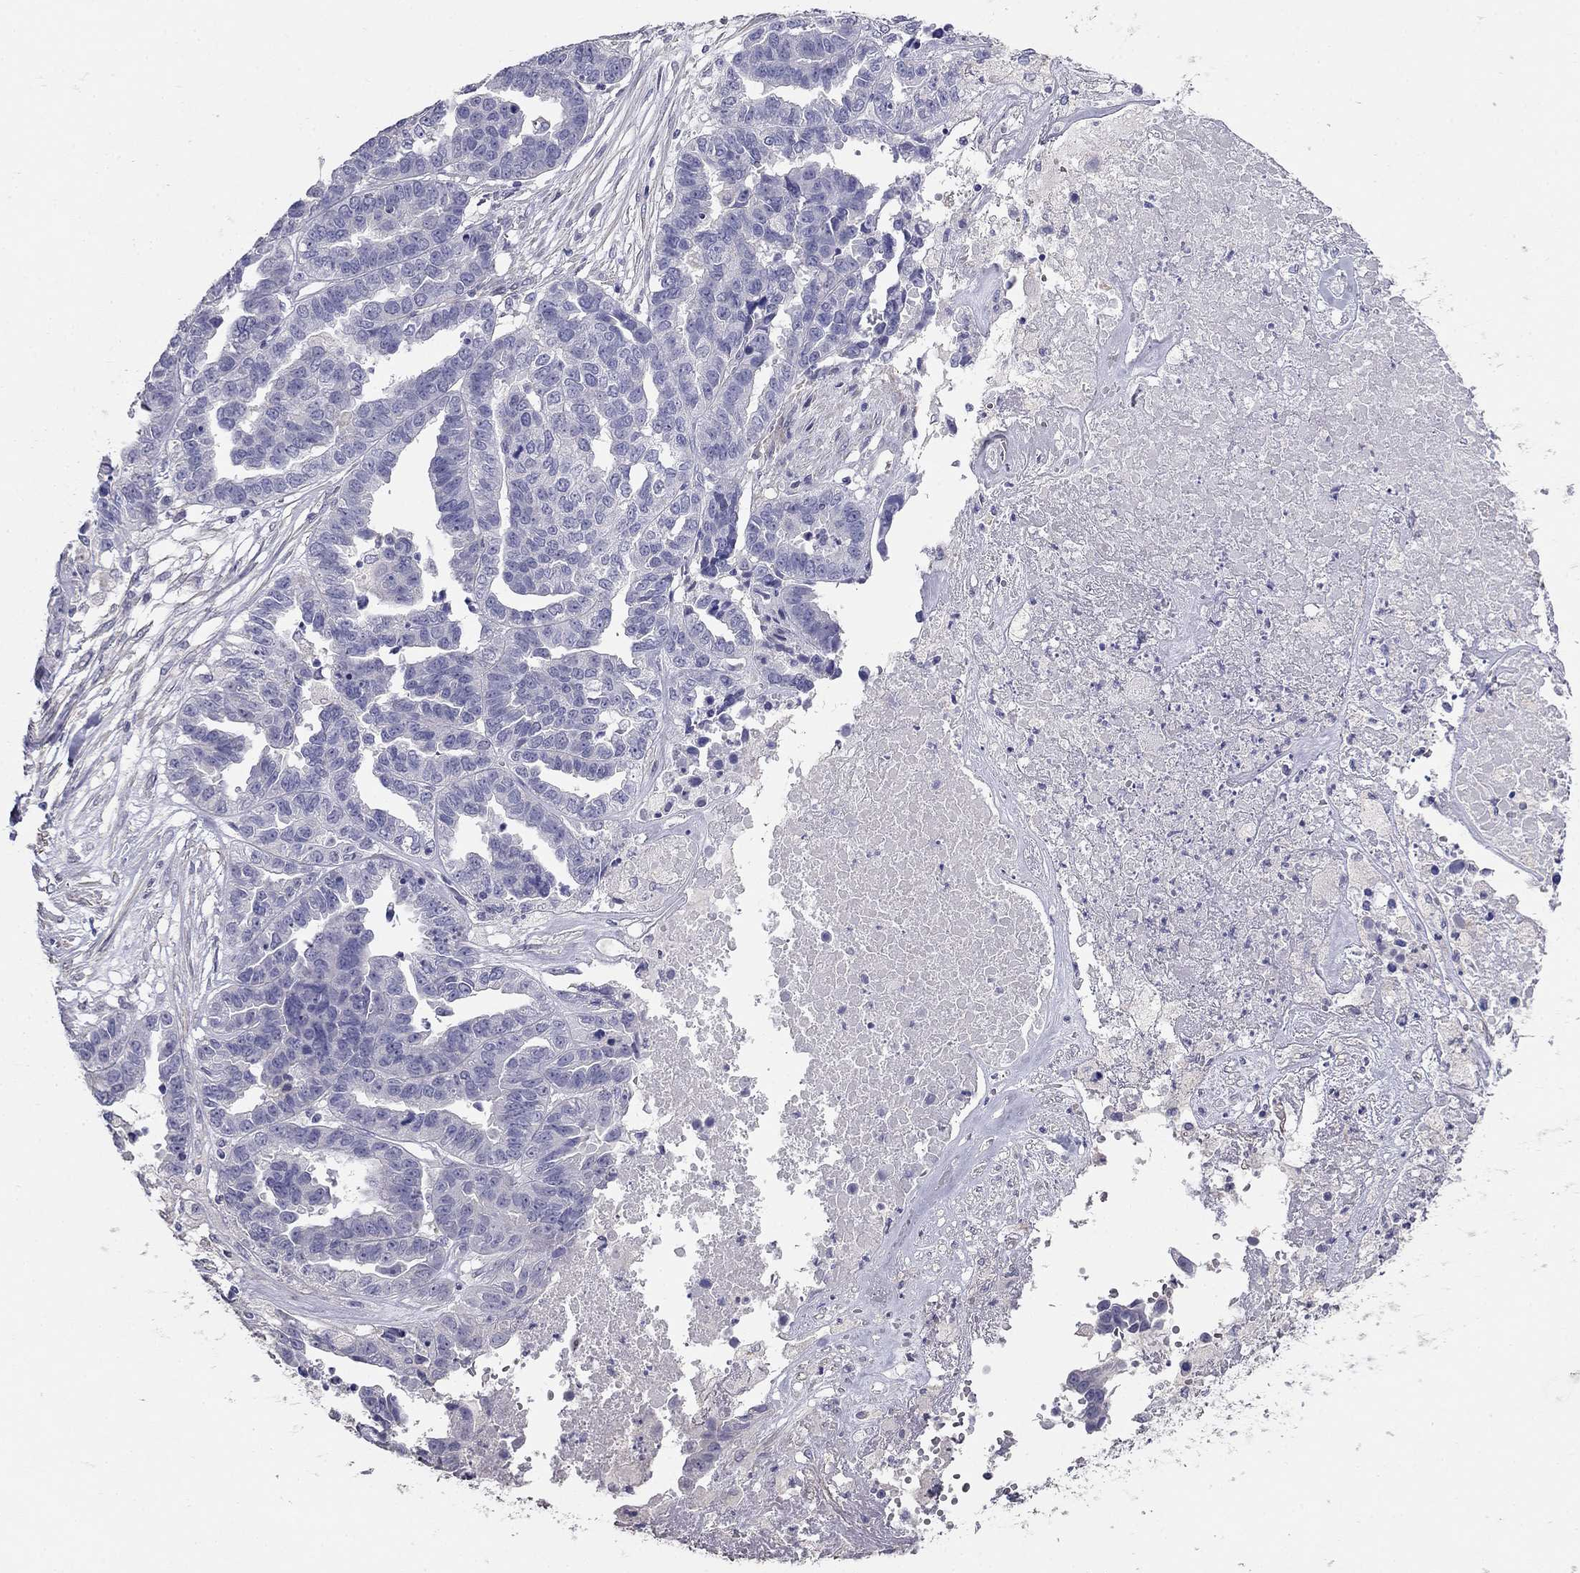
{"staining": {"intensity": "negative", "quantity": "none", "location": "none"}, "tissue": "ovarian cancer", "cell_type": "Tumor cells", "image_type": "cancer", "snomed": [{"axis": "morphology", "description": "Cystadenocarcinoma, serous, NOS"}, {"axis": "topography", "description": "Ovary"}], "caption": "Tumor cells are negative for brown protein staining in ovarian cancer. The staining is performed using DAB brown chromogen with nuclei counter-stained in using hematoxylin.", "gene": "LY6H", "patient": {"sex": "female", "age": 87}}